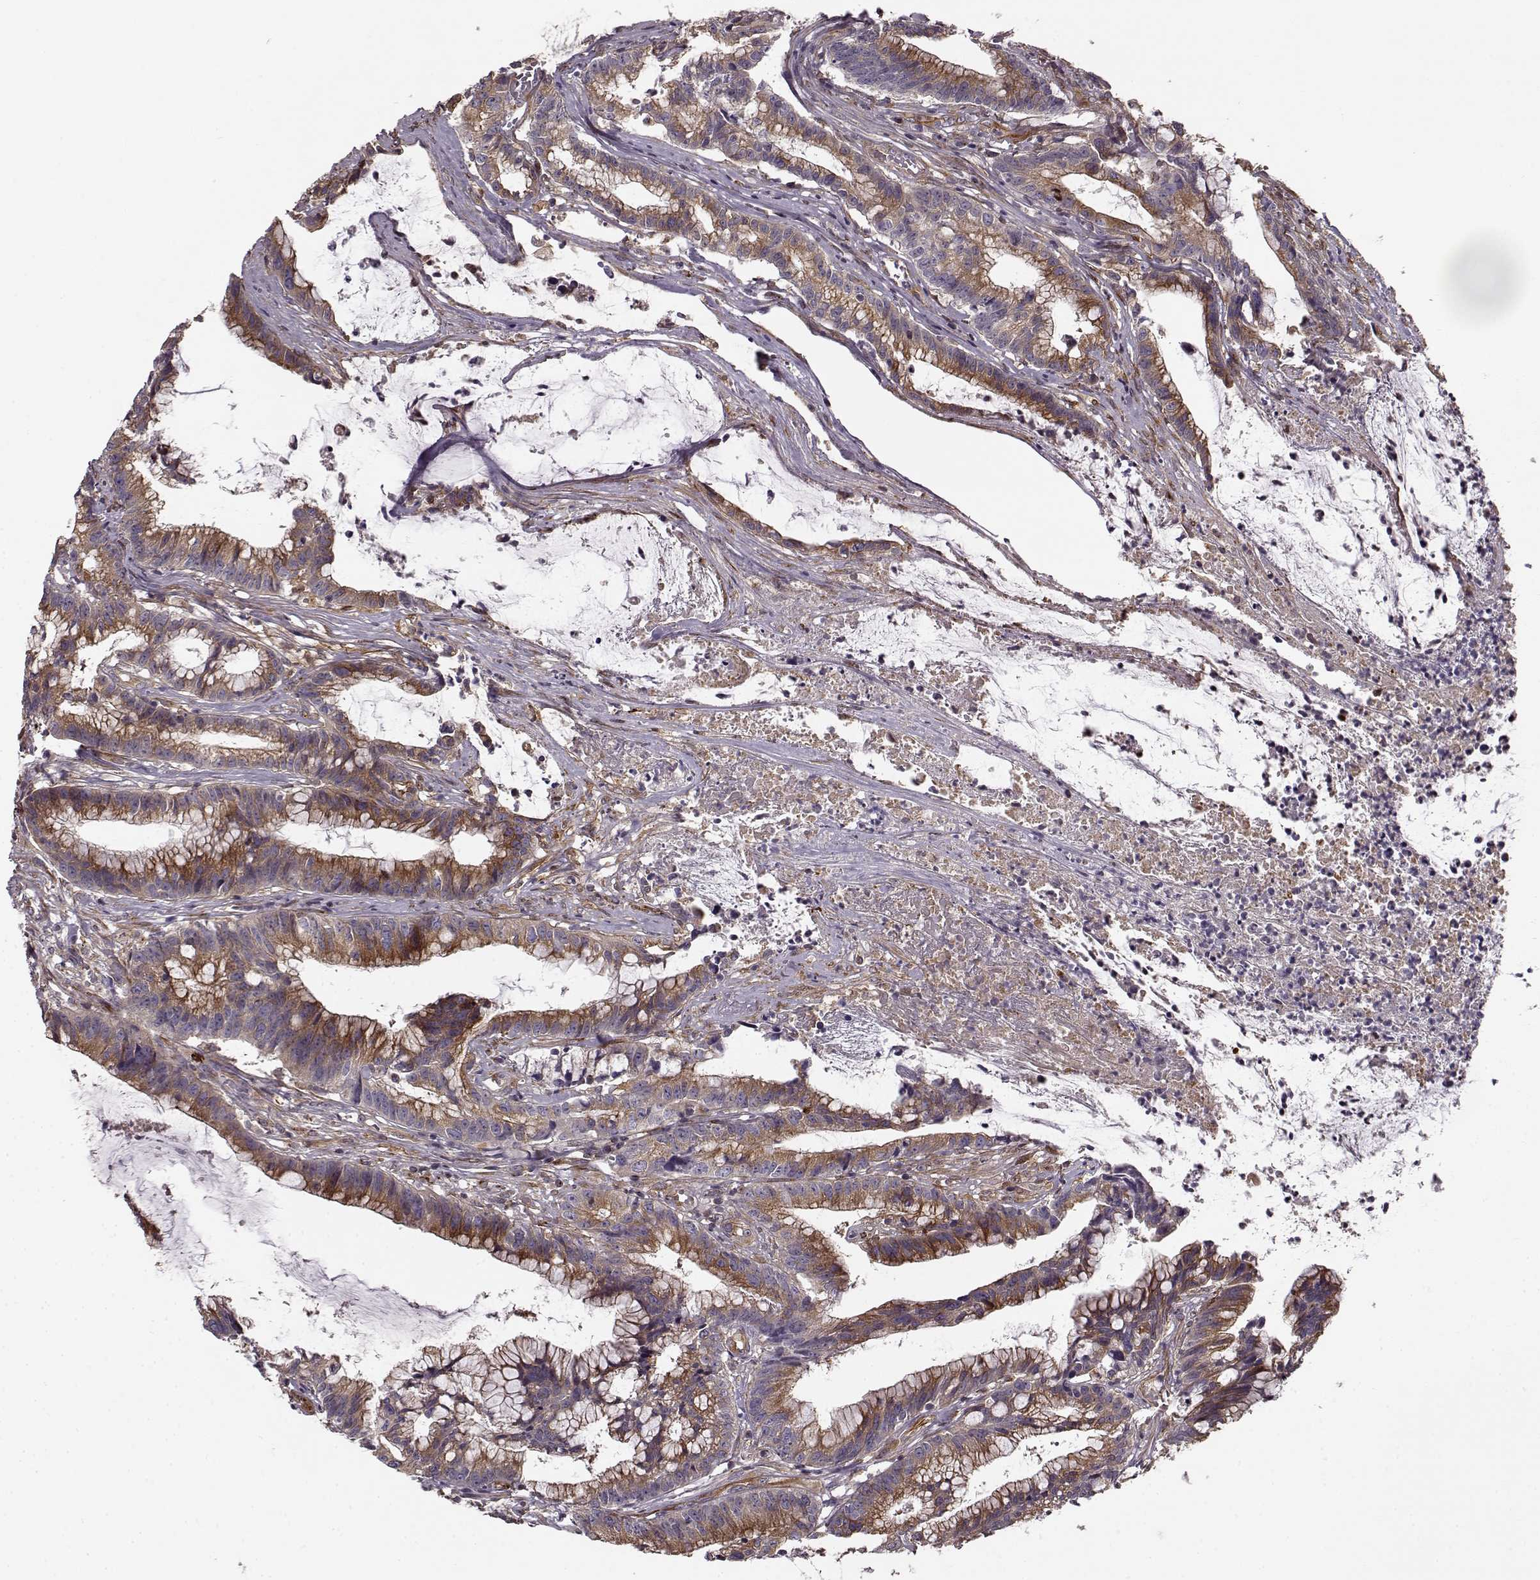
{"staining": {"intensity": "moderate", "quantity": ">75%", "location": "cytoplasmic/membranous"}, "tissue": "colorectal cancer", "cell_type": "Tumor cells", "image_type": "cancer", "snomed": [{"axis": "morphology", "description": "Adenocarcinoma, NOS"}, {"axis": "topography", "description": "Colon"}], "caption": "IHC micrograph of human colorectal adenocarcinoma stained for a protein (brown), which displays medium levels of moderate cytoplasmic/membranous staining in about >75% of tumor cells.", "gene": "MTR", "patient": {"sex": "female", "age": 78}}